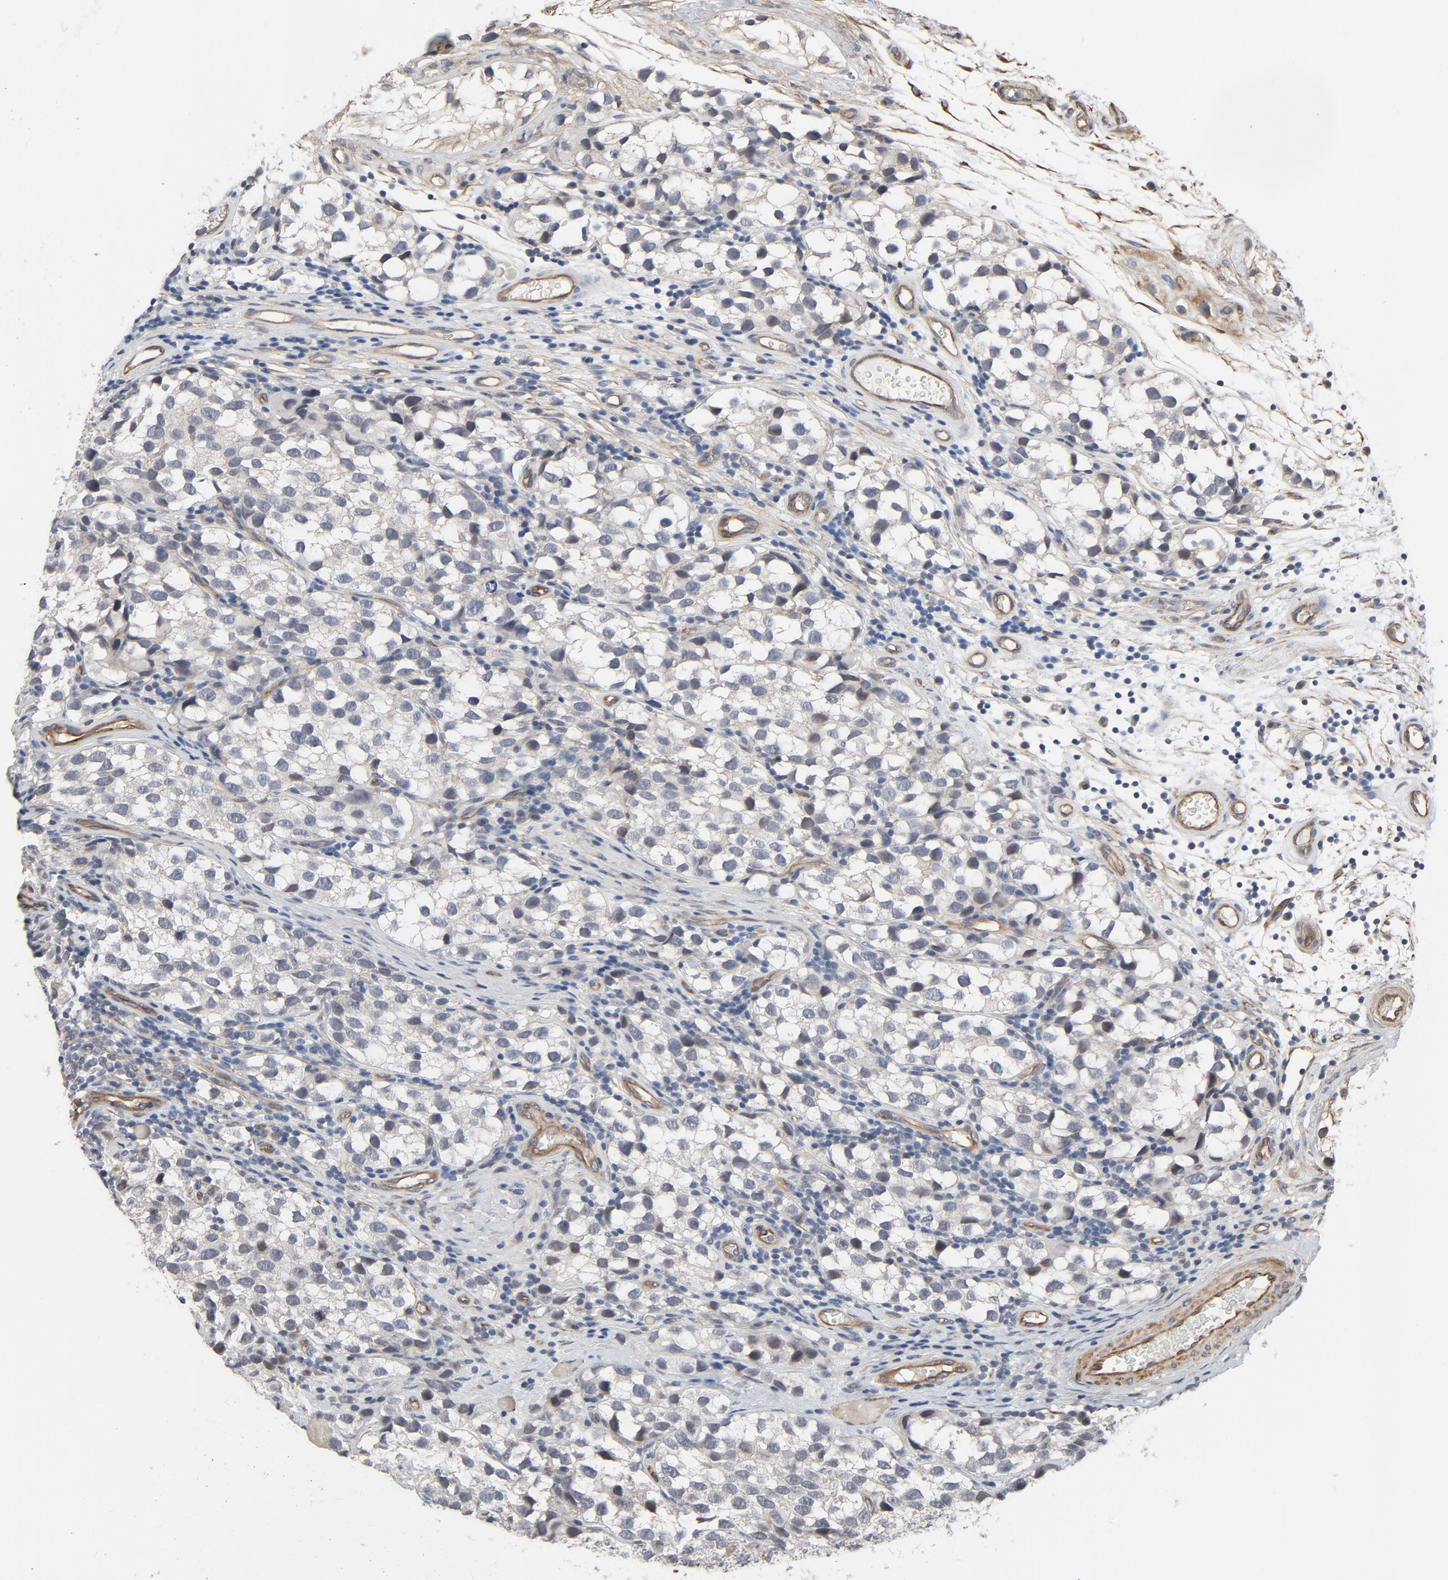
{"staining": {"intensity": "negative", "quantity": "none", "location": "none"}, "tissue": "testis cancer", "cell_type": "Tumor cells", "image_type": "cancer", "snomed": [{"axis": "morphology", "description": "Seminoma, NOS"}, {"axis": "topography", "description": "Testis"}], "caption": "This is an immunohistochemistry (IHC) micrograph of seminoma (testis). There is no expression in tumor cells.", "gene": "TRIOBP", "patient": {"sex": "male", "age": 39}}